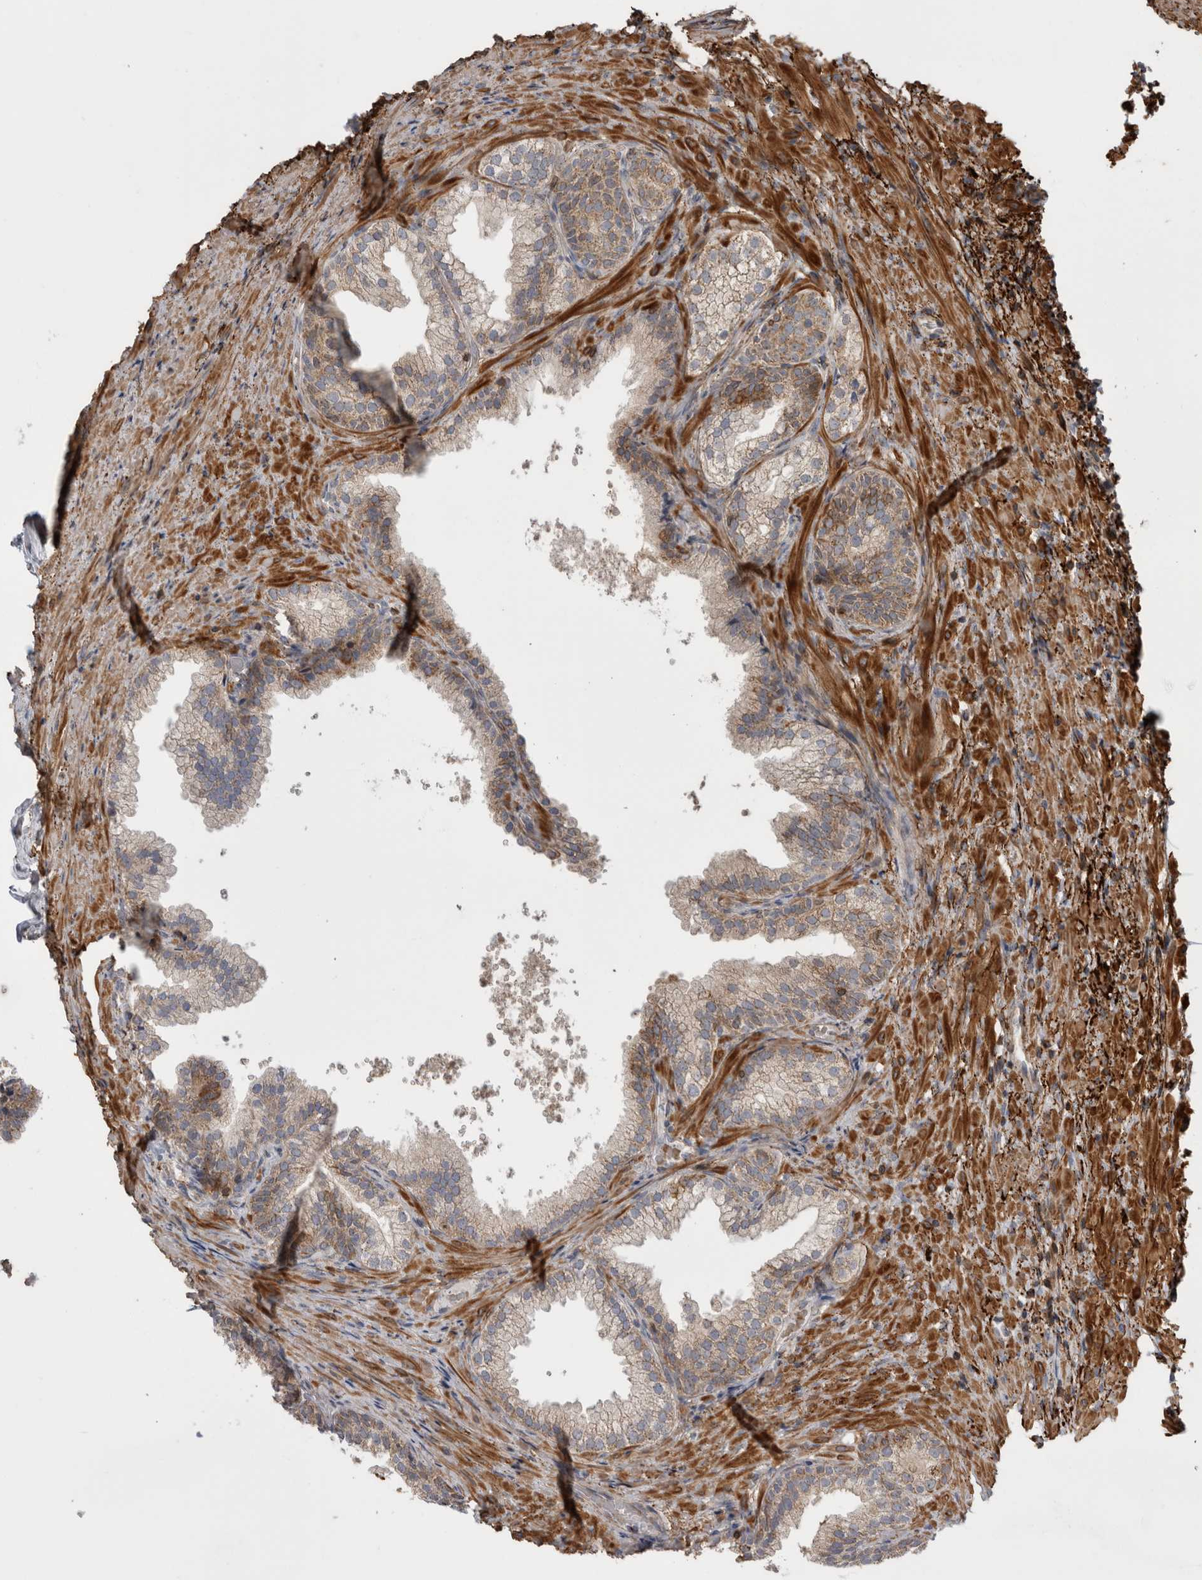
{"staining": {"intensity": "weak", "quantity": "25%-75%", "location": "cytoplasmic/membranous"}, "tissue": "prostate", "cell_type": "Glandular cells", "image_type": "normal", "snomed": [{"axis": "morphology", "description": "Normal tissue, NOS"}, {"axis": "topography", "description": "Prostate"}], "caption": "A micrograph of human prostate stained for a protein displays weak cytoplasmic/membranous brown staining in glandular cells. (DAB (3,3'-diaminobenzidine) IHC with brightfield microscopy, high magnification).", "gene": "DARS2", "patient": {"sex": "male", "age": 76}}